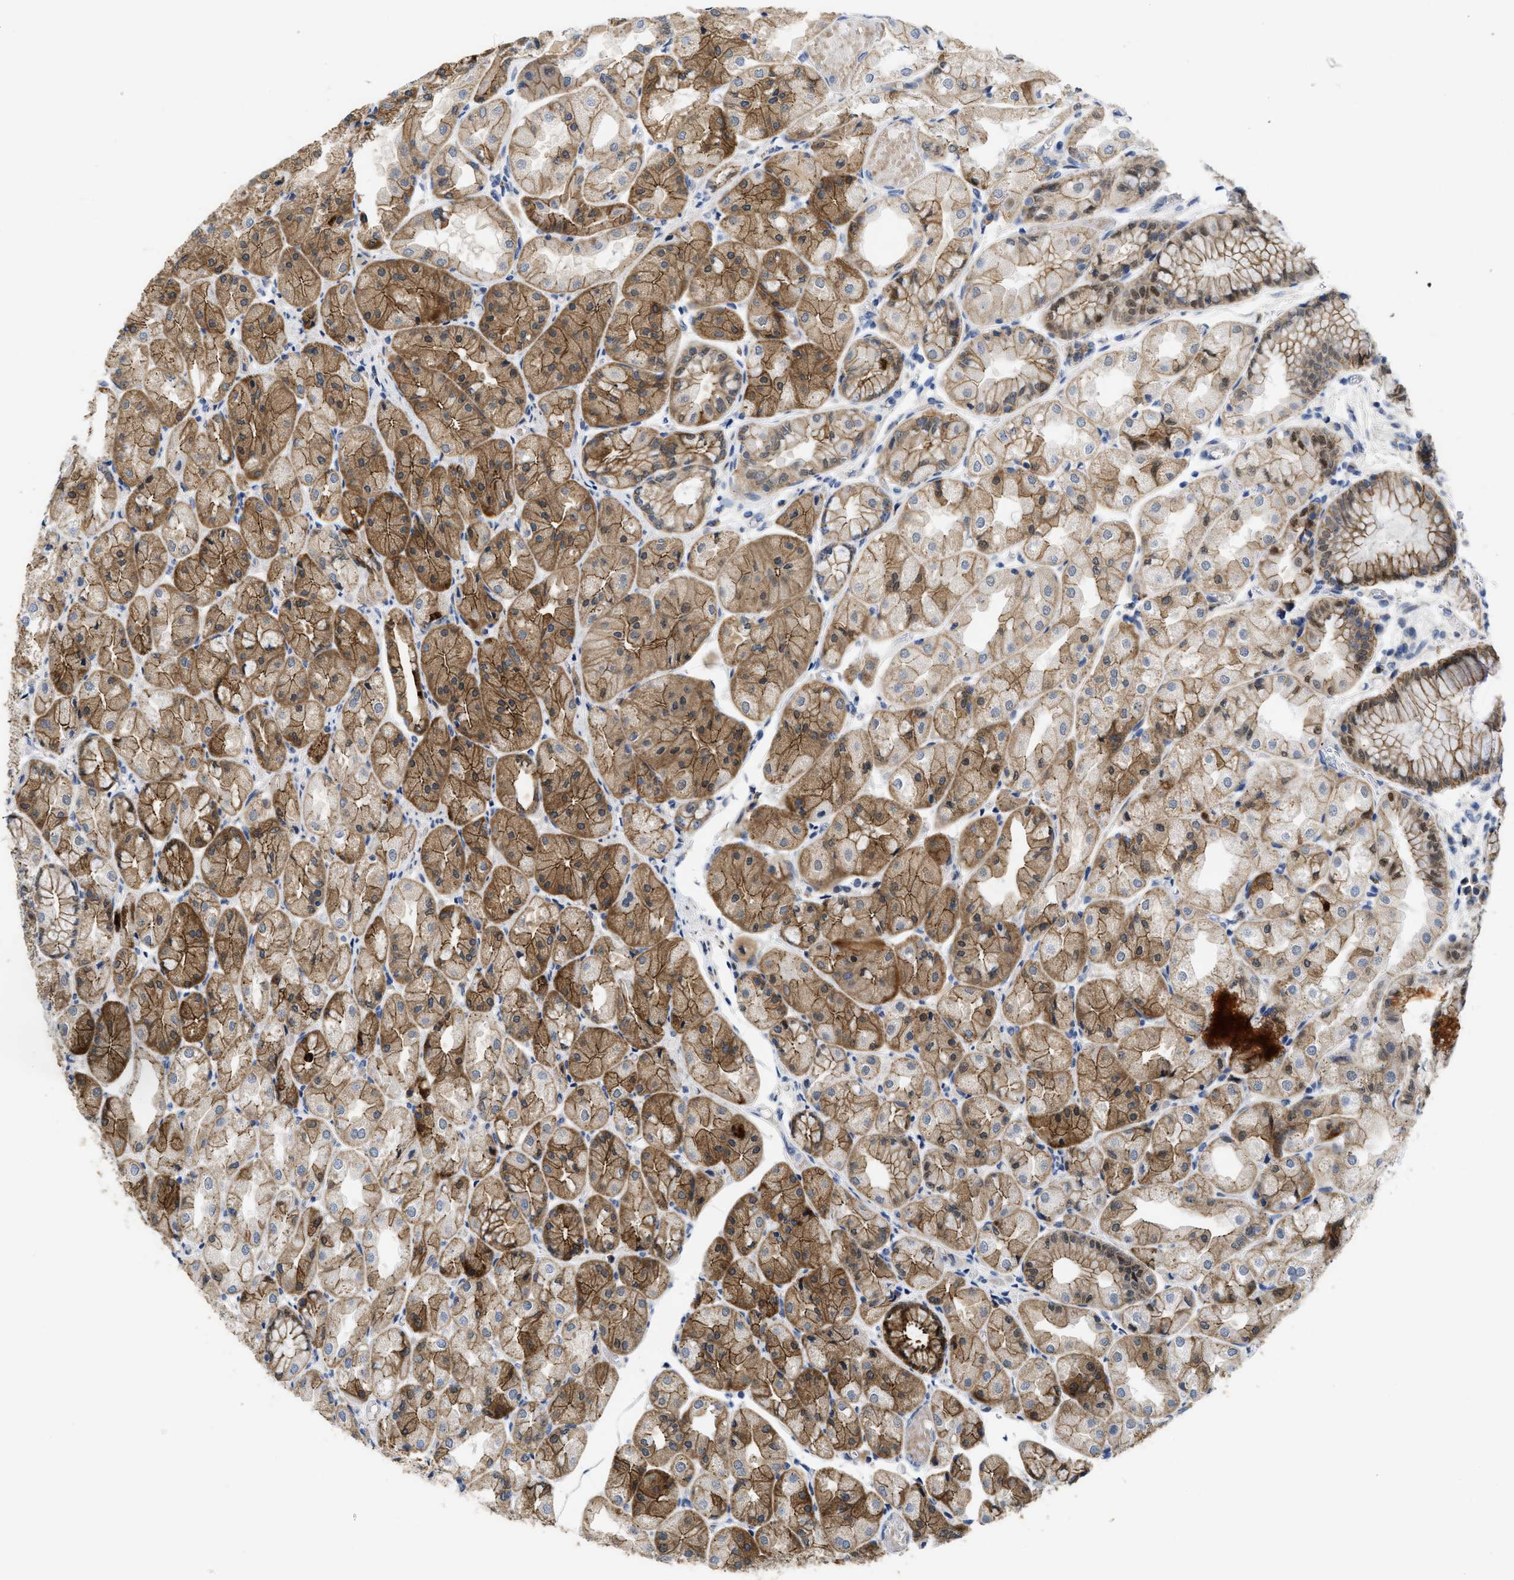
{"staining": {"intensity": "moderate", "quantity": ">75%", "location": "cytoplasmic/membranous,nuclear"}, "tissue": "stomach", "cell_type": "Glandular cells", "image_type": "normal", "snomed": [{"axis": "morphology", "description": "Normal tissue, NOS"}, {"axis": "topography", "description": "Stomach, upper"}], "caption": "Immunohistochemical staining of normal human stomach demonstrates moderate cytoplasmic/membranous,nuclear protein positivity in about >75% of glandular cells.", "gene": "CDPF1", "patient": {"sex": "male", "age": 72}}